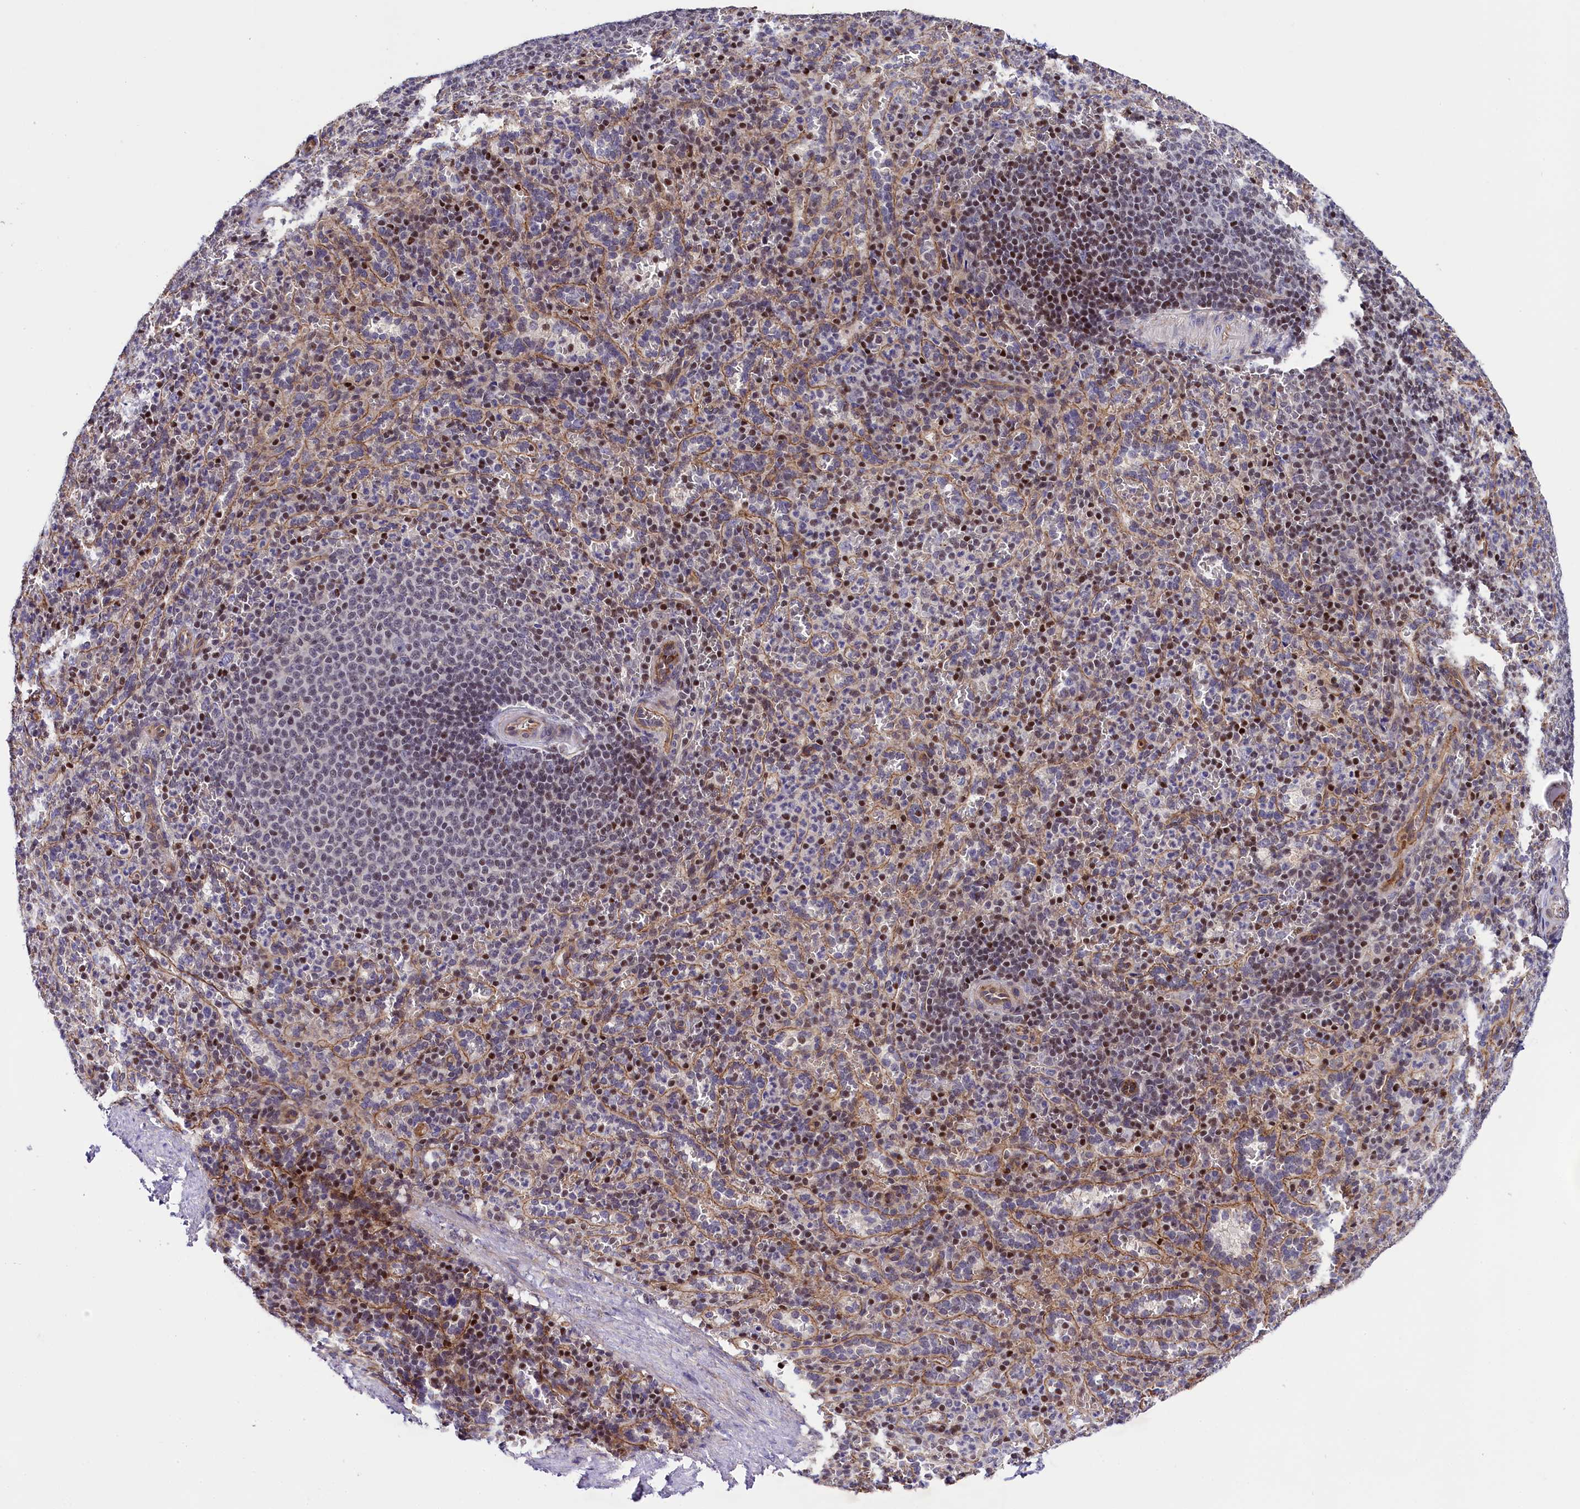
{"staining": {"intensity": "moderate", "quantity": "25%-75%", "location": "nuclear"}, "tissue": "spleen", "cell_type": "Cells in red pulp", "image_type": "normal", "snomed": [{"axis": "morphology", "description": "Normal tissue, NOS"}, {"axis": "topography", "description": "Spleen"}], "caption": "A medium amount of moderate nuclear expression is seen in approximately 25%-75% of cells in red pulp in normal spleen. (brown staining indicates protein expression, while blue staining denotes nuclei).", "gene": "SP4", "patient": {"sex": "female", "age": 21}}